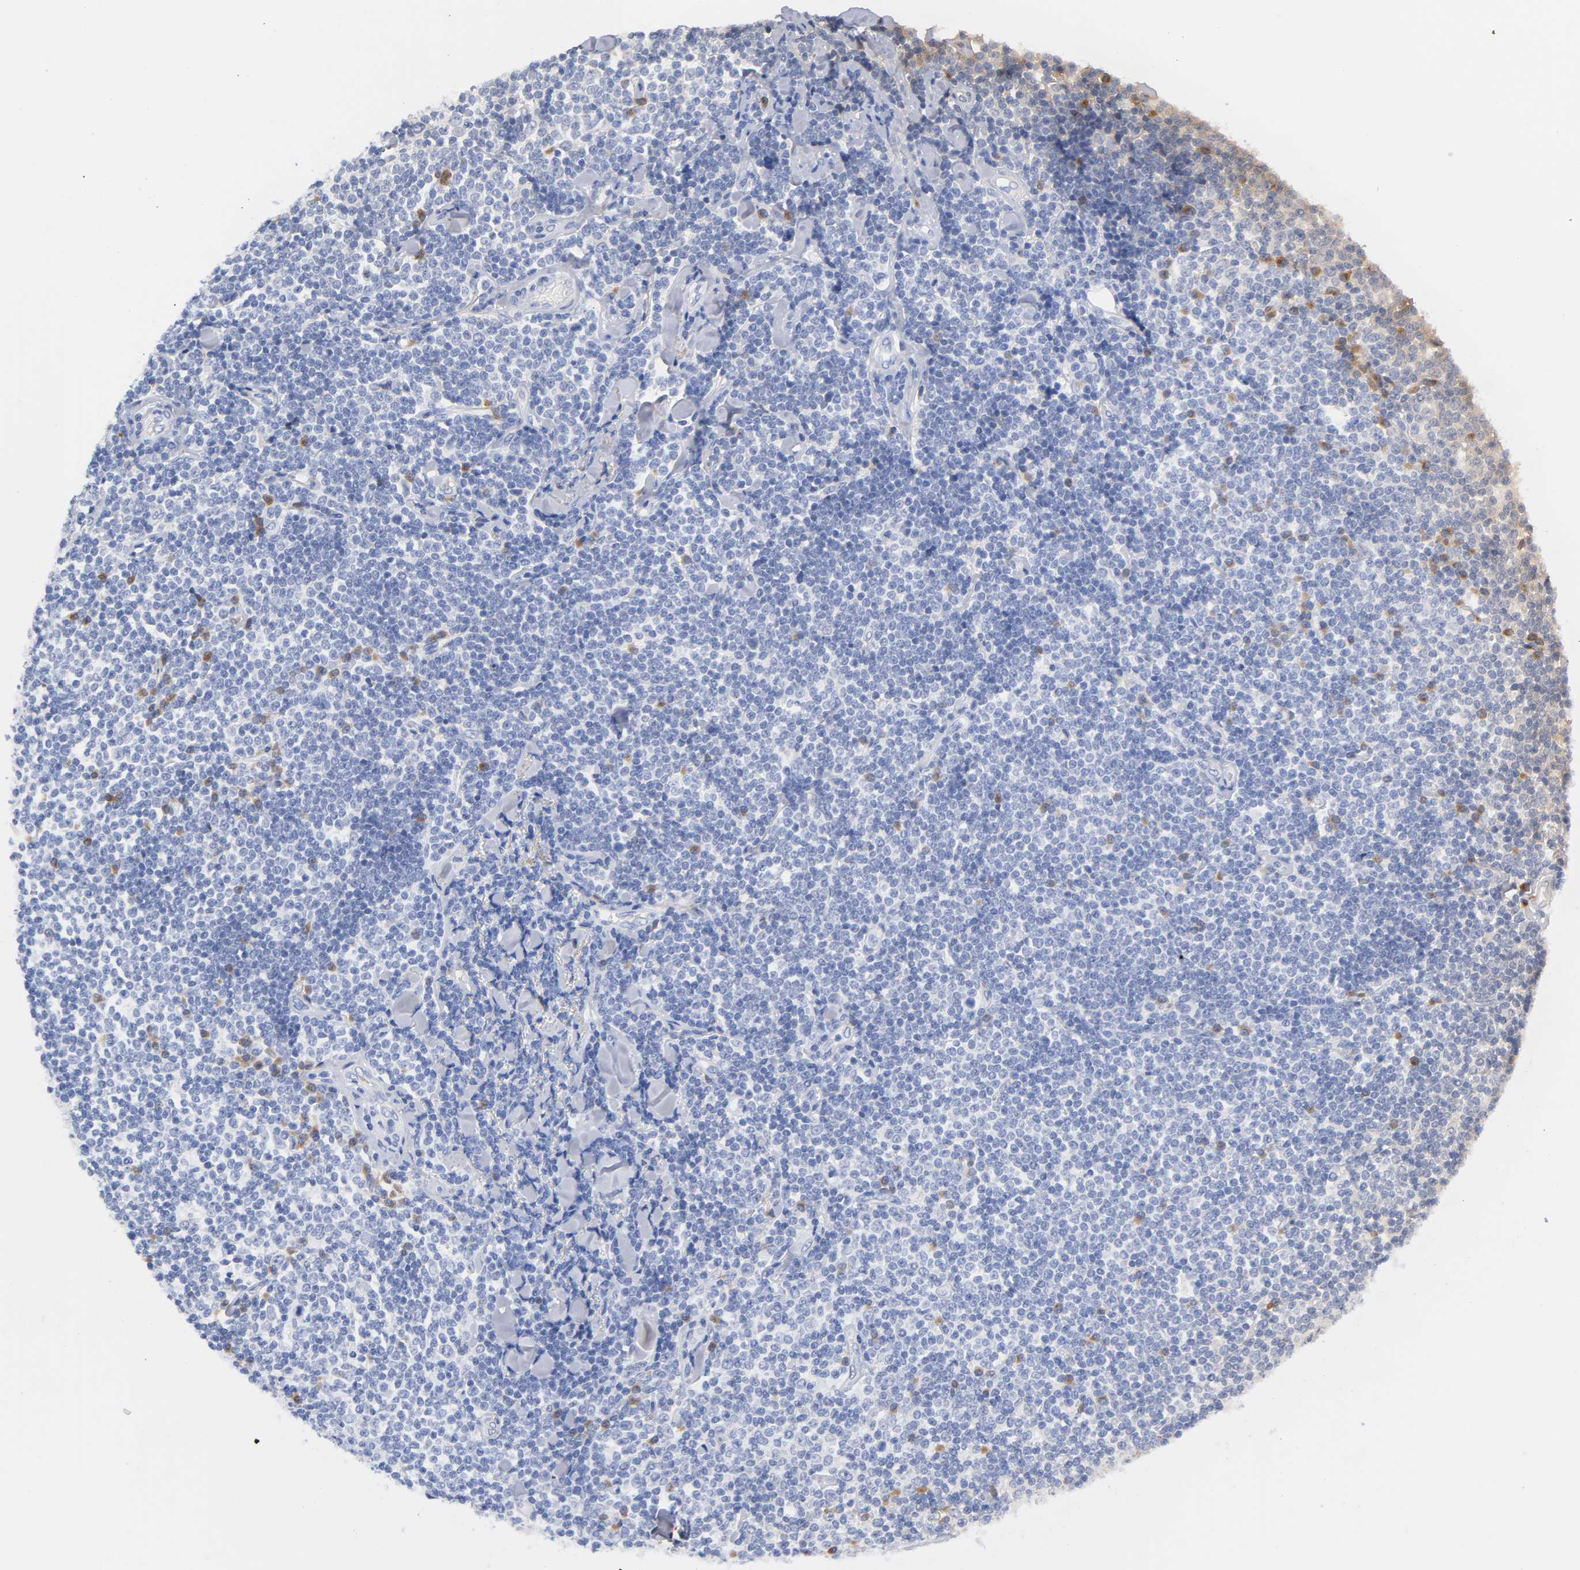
{"staining": {"intensity": "strong", "quantity": "<25%", "location": "cytoplasmic/membranous"}, "tissue": "lymphoma", "cell_type": "Tumor cells", "image_type": "cancer", "snomed": [{"axis": "morphology", "description": "Malignant lymphoma, non-Hodgkin's type, Low grade"}, {"axis": "topography", "description": "Soft tissue"}], "caption": "Immunohistochemical staining of human lymphoma reveals strong cytoplasmic/membranous protein expression in about <25% of tumor cells. (DAB IHC, brown staining for protein, blue staining for nuclei).", "gene": "RPS29", "patient": {"sex": "male", "age": 92}}